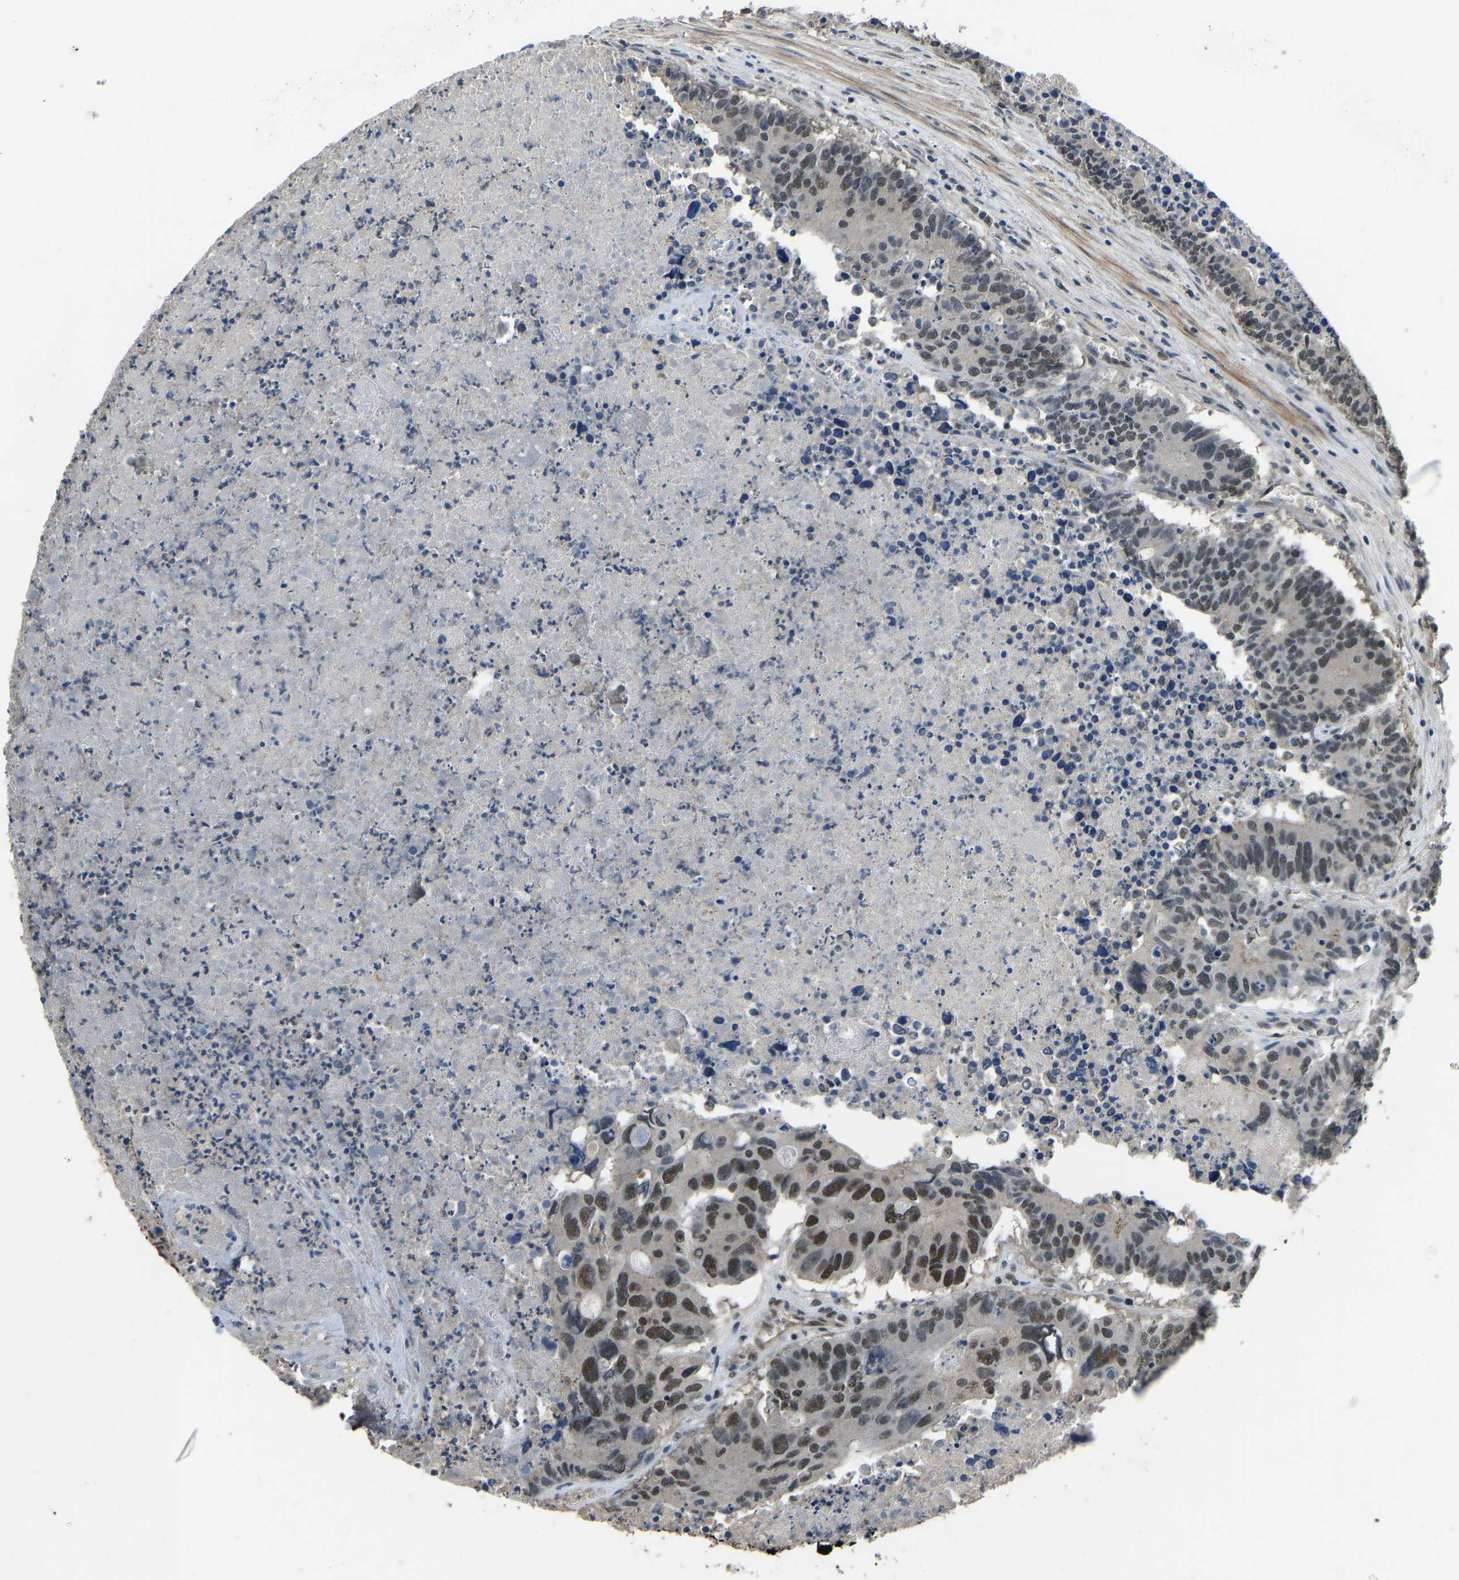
{"staining": {"intensity": "moderate", "quantity": ">75%", "location": "nuclear"}, "tissue": "colorectal cancer", "cell_type": "Tumor cells", "image_type": "cancer", "snomed": [{"axis": "morphology", "description": "Adenocarcinoma, NOS"}, {"axis": "topography", "description": "Colon"}], "caption": "The immunohistochemical stain shows moderate nuclear staining in tumor cells of colorectal cancer tissue.", "gene": "TOX4", "patient": {"sex": "male", "age": 87}}